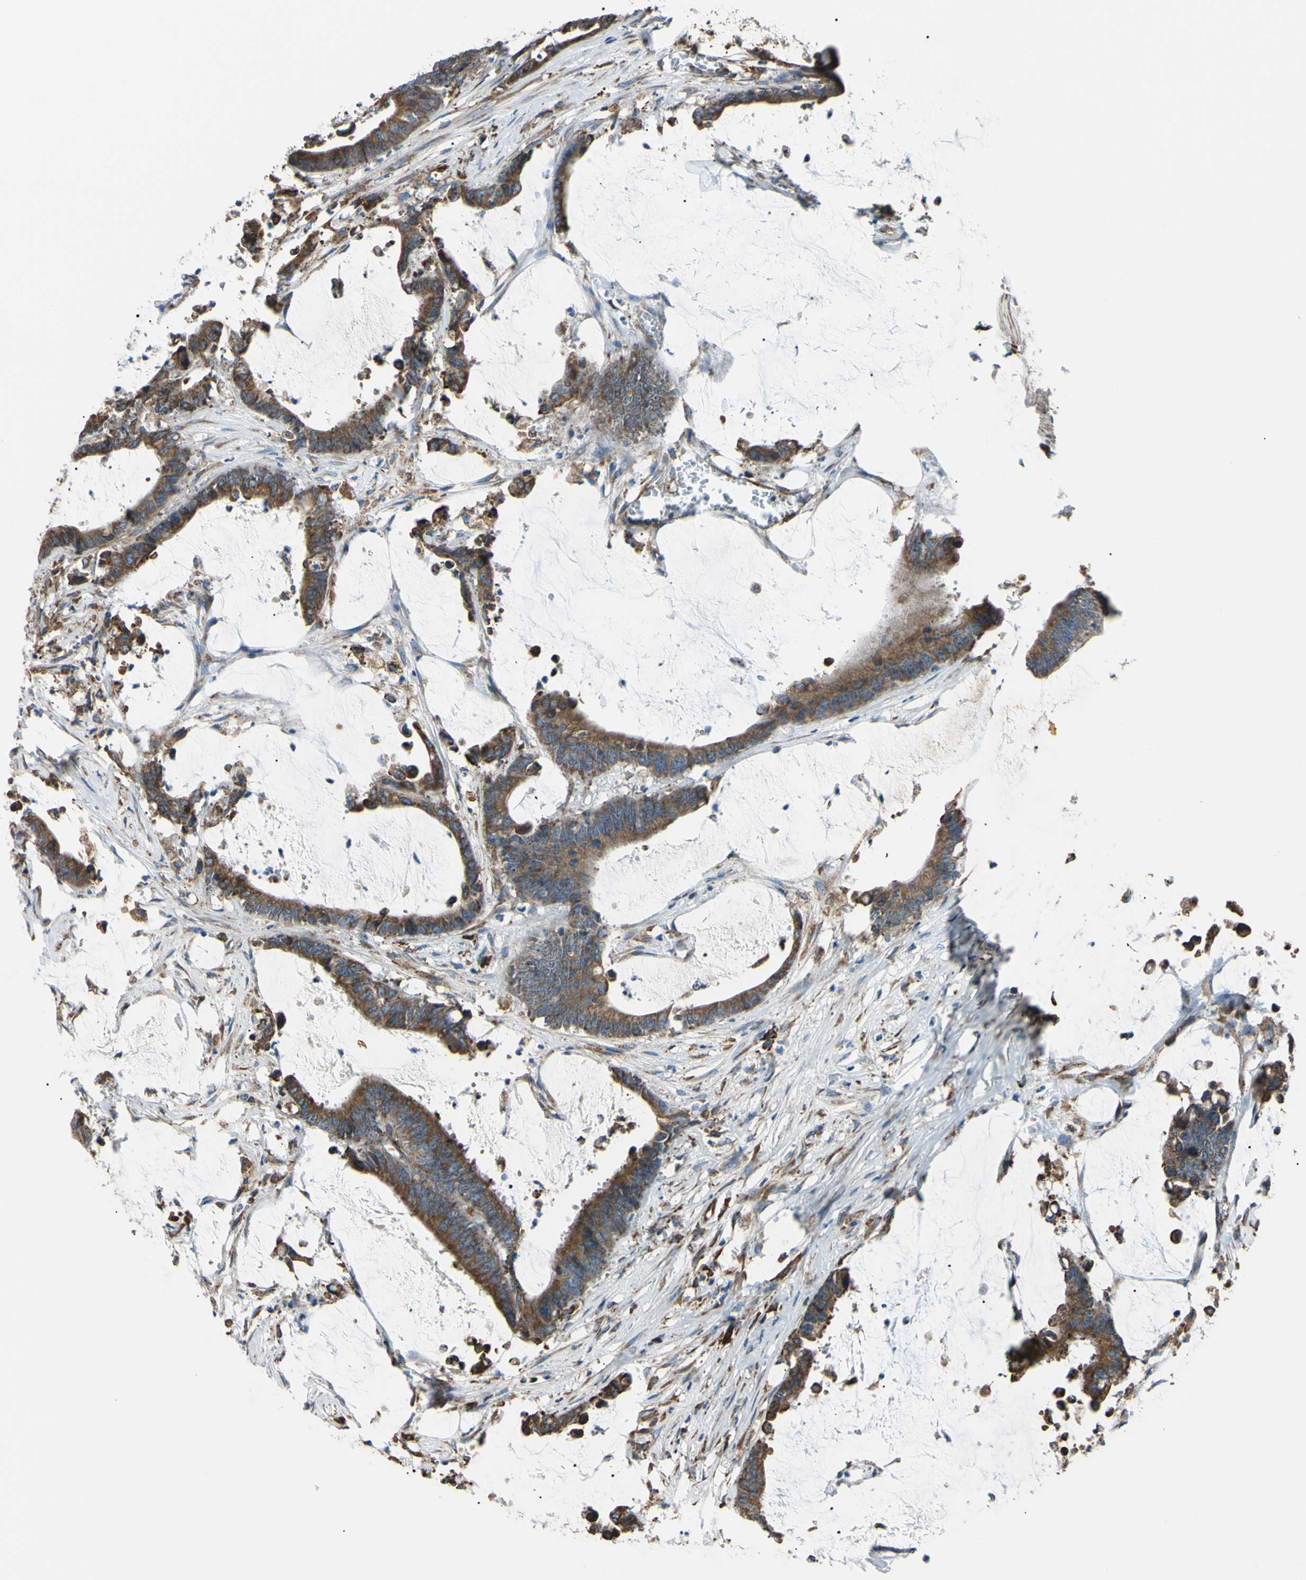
{"staining": {"intensity": "moderate", "quantity": ">75%", "location": "cytoplasmic/membranous"}, "tissue": "colorectal cancer", "cell_type": "Tumor cells", "image_type": "cancer", "snomed": [{"axis": "morphology", "description": "Adenocarcinoma, NOS"}, {"axis": "topography", "description": "Rectum"}], "caption": "Immunohistochemistry histopathology image of human colorectal cancer stained for a protein (brown), which reveals medium levels of moderate cytoplasmic/membranous expression in approximately >75% of tumor cells.", "gene": "BMF", "patient": {"sex": "female", "age": 66}}